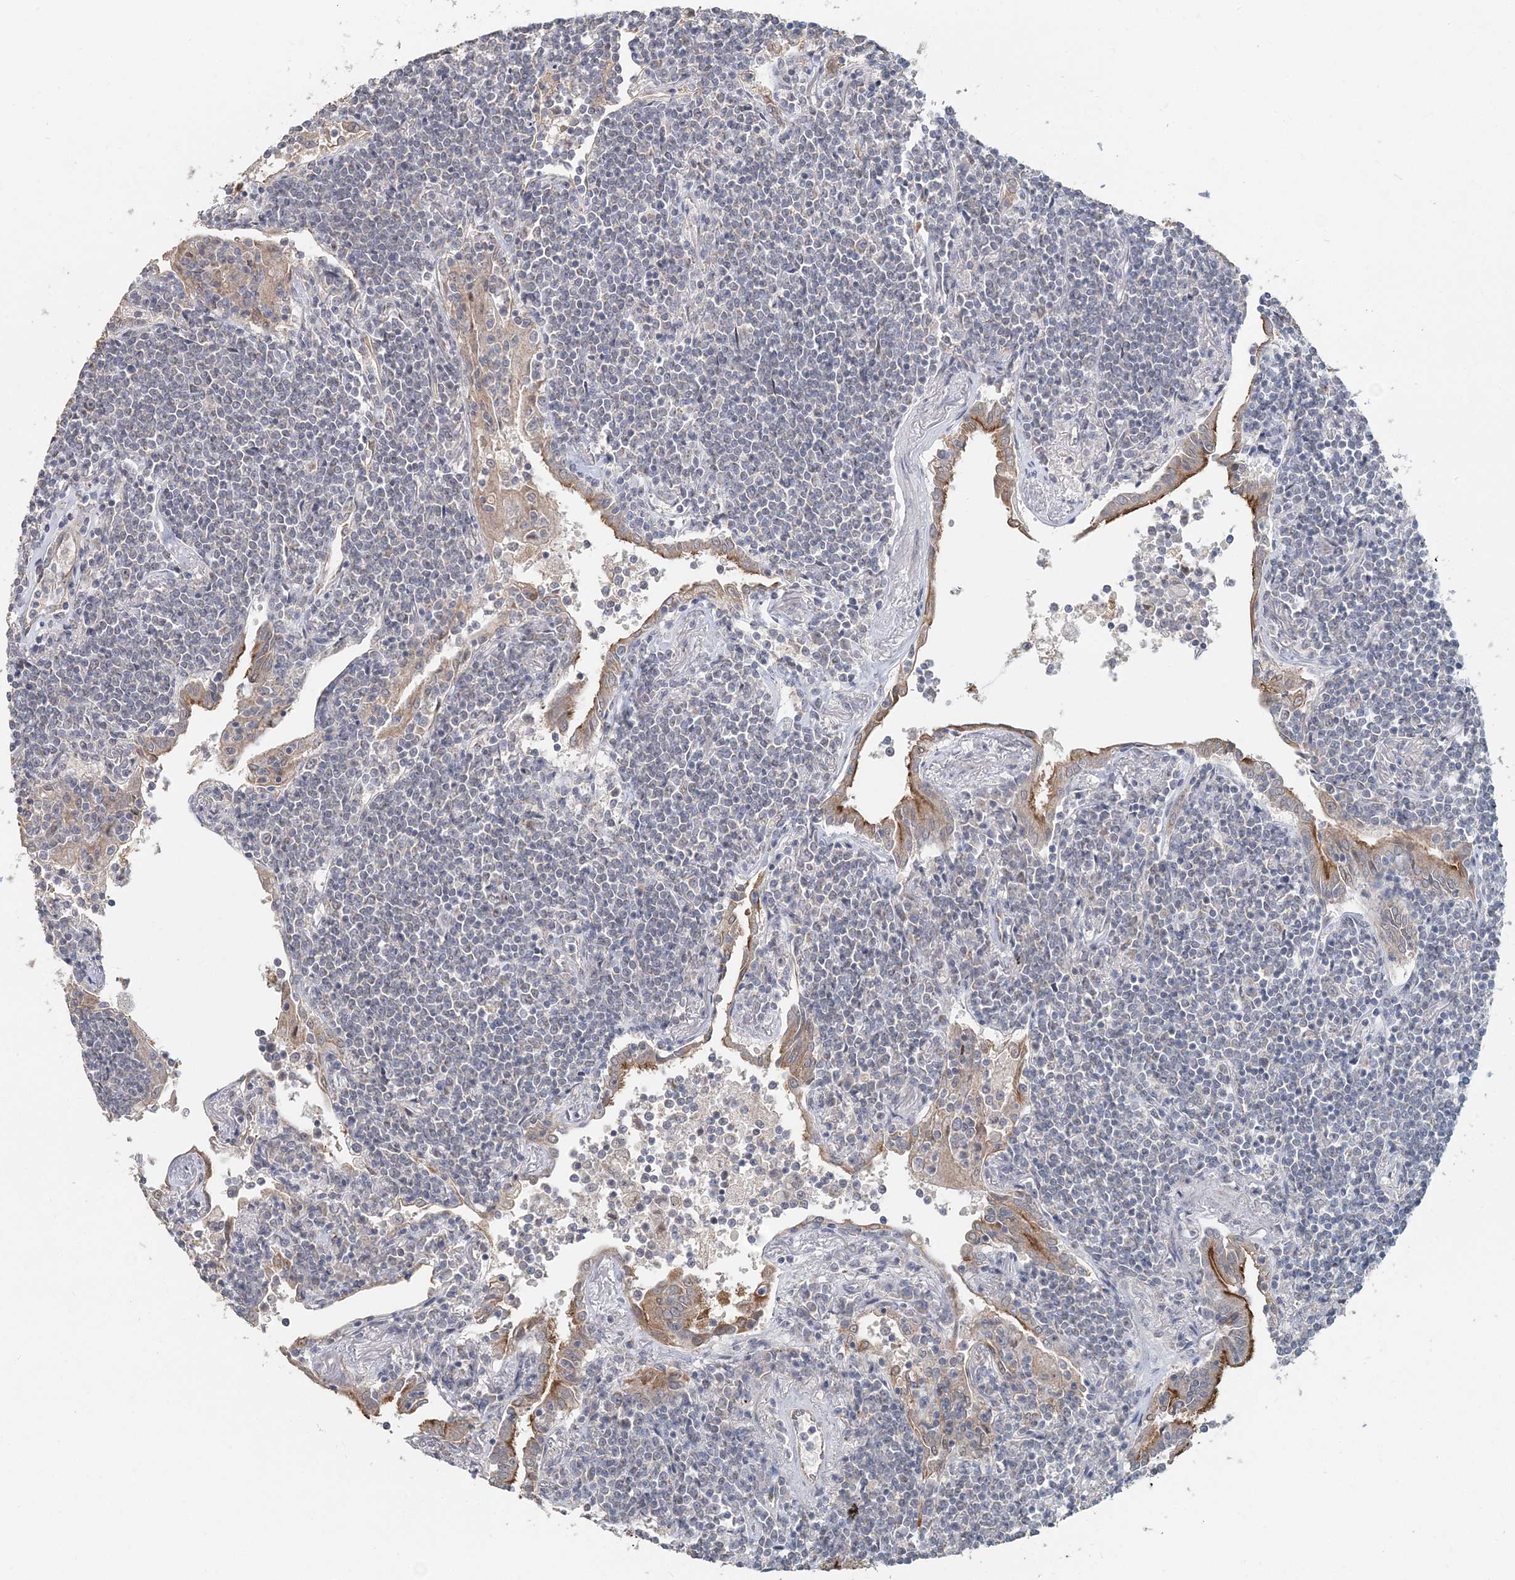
{"staining": {"intensity": "negative", "quantity": "none", "location": "none"}, "tissue": "lymphoma", "cell_type": "Tumor cells", "image_type": "cancer", "snomed": [{"axis": "morphology", "description": "Malignant lymphoma, non-Hodgkin's type, Low grade"}, {"axis": "topography", "description": "Lung"}], "caption": "This is an IHC histopathology image of human lymphoma. There is no positivity in tumor cells.", "gene": "FBXO38", "patient": {"sex": "female", "age": 71}}